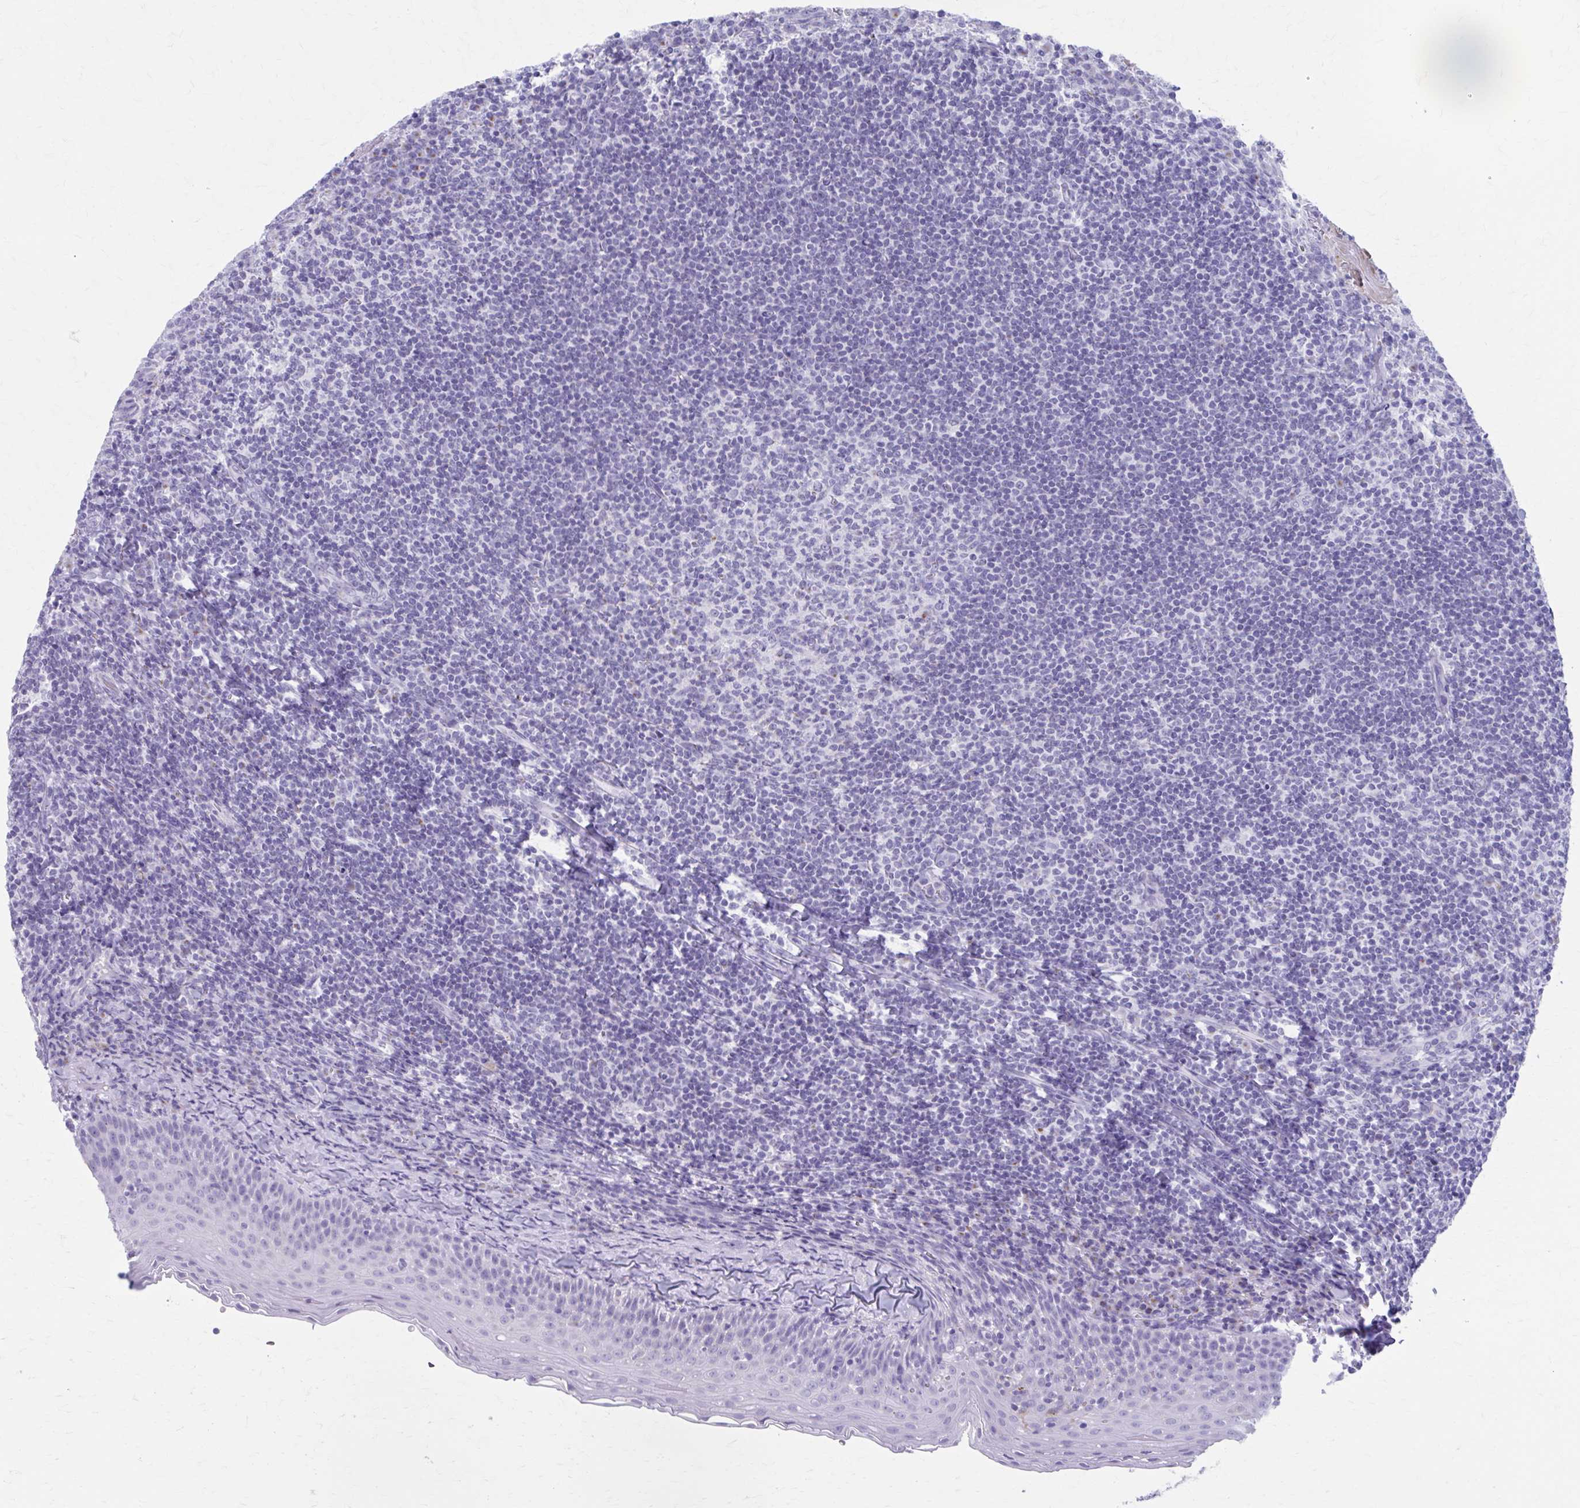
{"staining": {"intensity": "negative", "quantity": "none", "location": "none"}, "tissue": "tonsil", "cell_type": "Germinal center cells", "image_type": "normal", "snomed": [{"axis": "morphology", "description": "Normal tissue, NOS"}, {"axis": "topography", "description": "Tonsil"}], "caption": "Immunohistochemistry (IHC) image of benign tonsil stained for a protein (brown), which shows no staining in germinal center cells.", "gene": "KCNE2", "patient": {"sex": "female", "age": 10}}